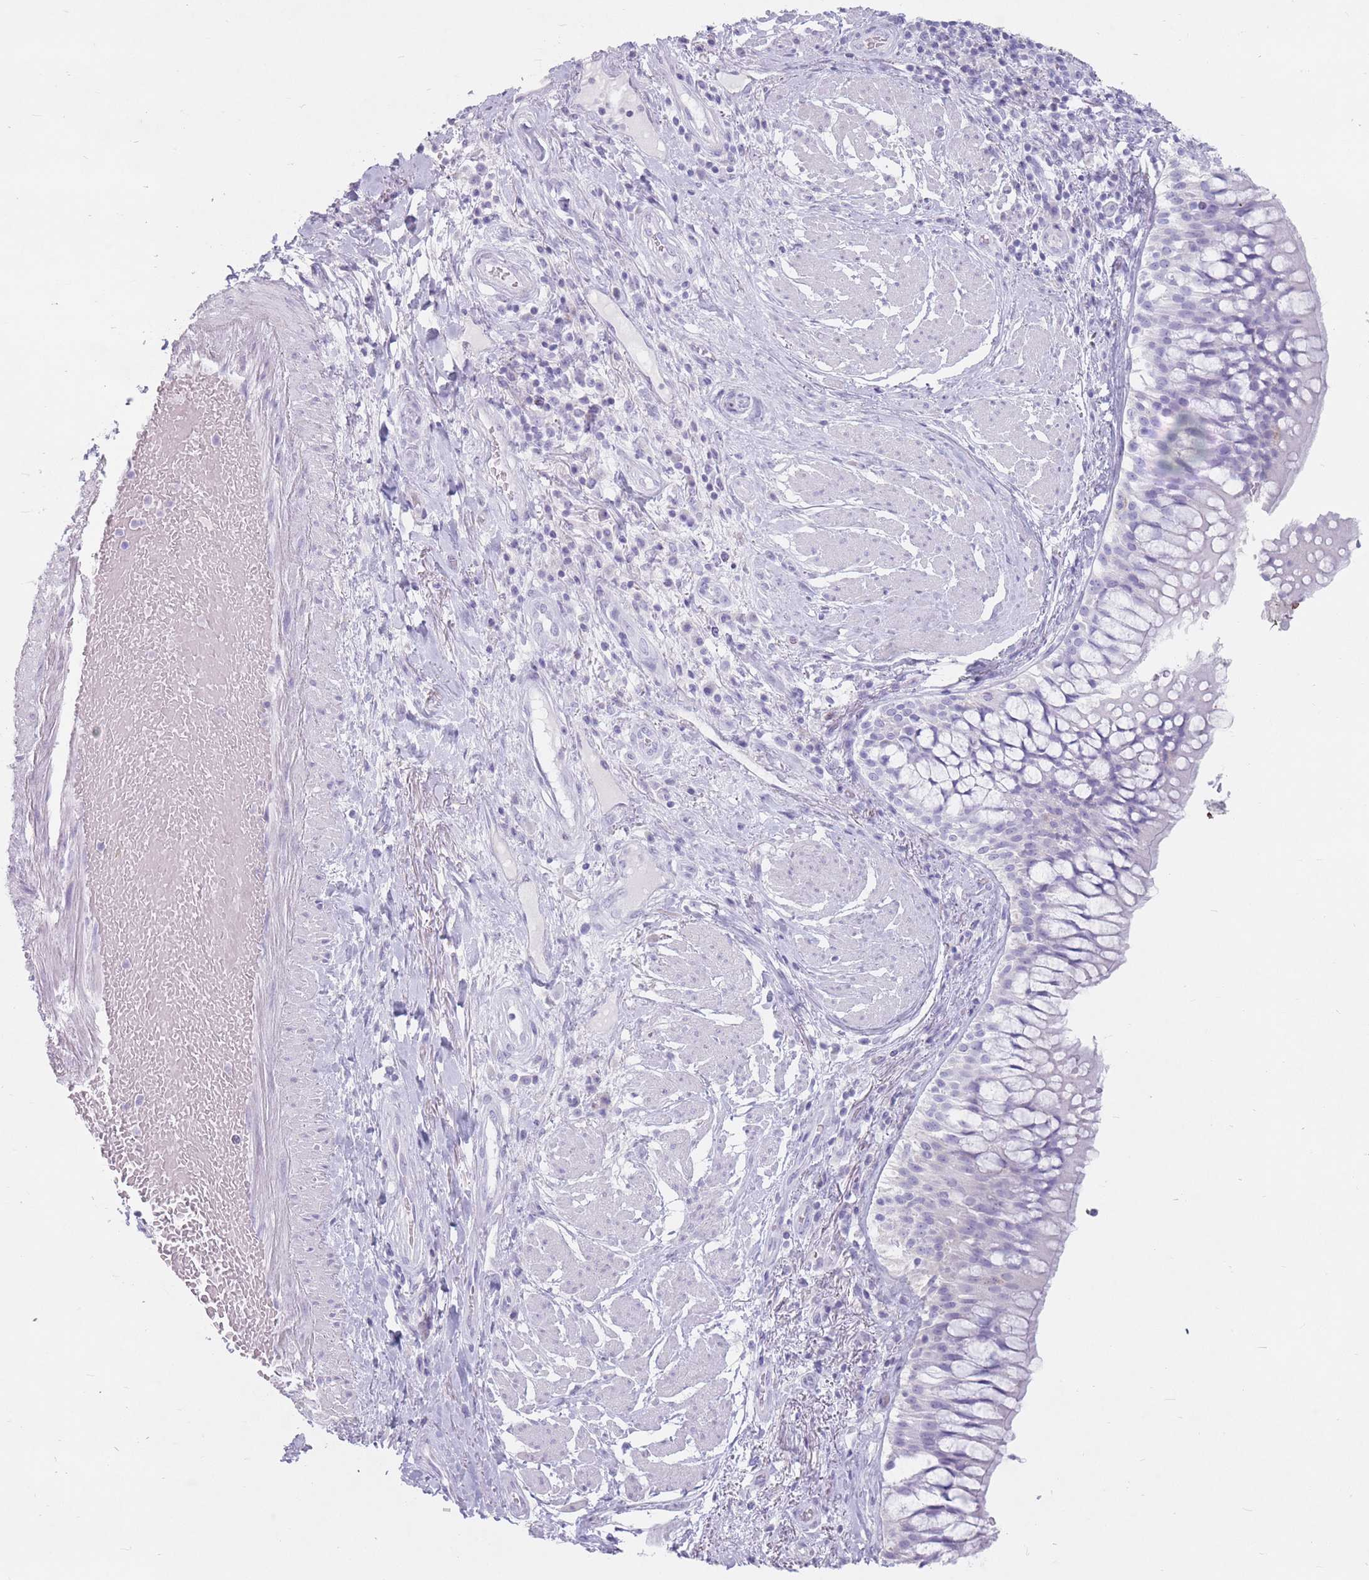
{"staining": {"intensity": "negative", "quantity": "none", "location": "none"}, "tissue": "adipose tissue", "cell_type": "Adipocytes", "image_type": "normal", "snomed": [{"axis": "morphology", "description": "Normal tissue, NOS"}, {"axis": "morphology", "description": "Squamous cell carcinoma, NOS"}, {"axis": "topography", "description": "Bronchus"}, {"axis": "topography", "description": "Lung"}], "caption": "Immunohistochemistry photomicrograph of normal adipose tissue: human adipose tissue stained with DAB demonstrates no significant protein positivity in adipocytes.", "gene": "ST3GAL5", "patient": {"sex": "male", "age": 64}}